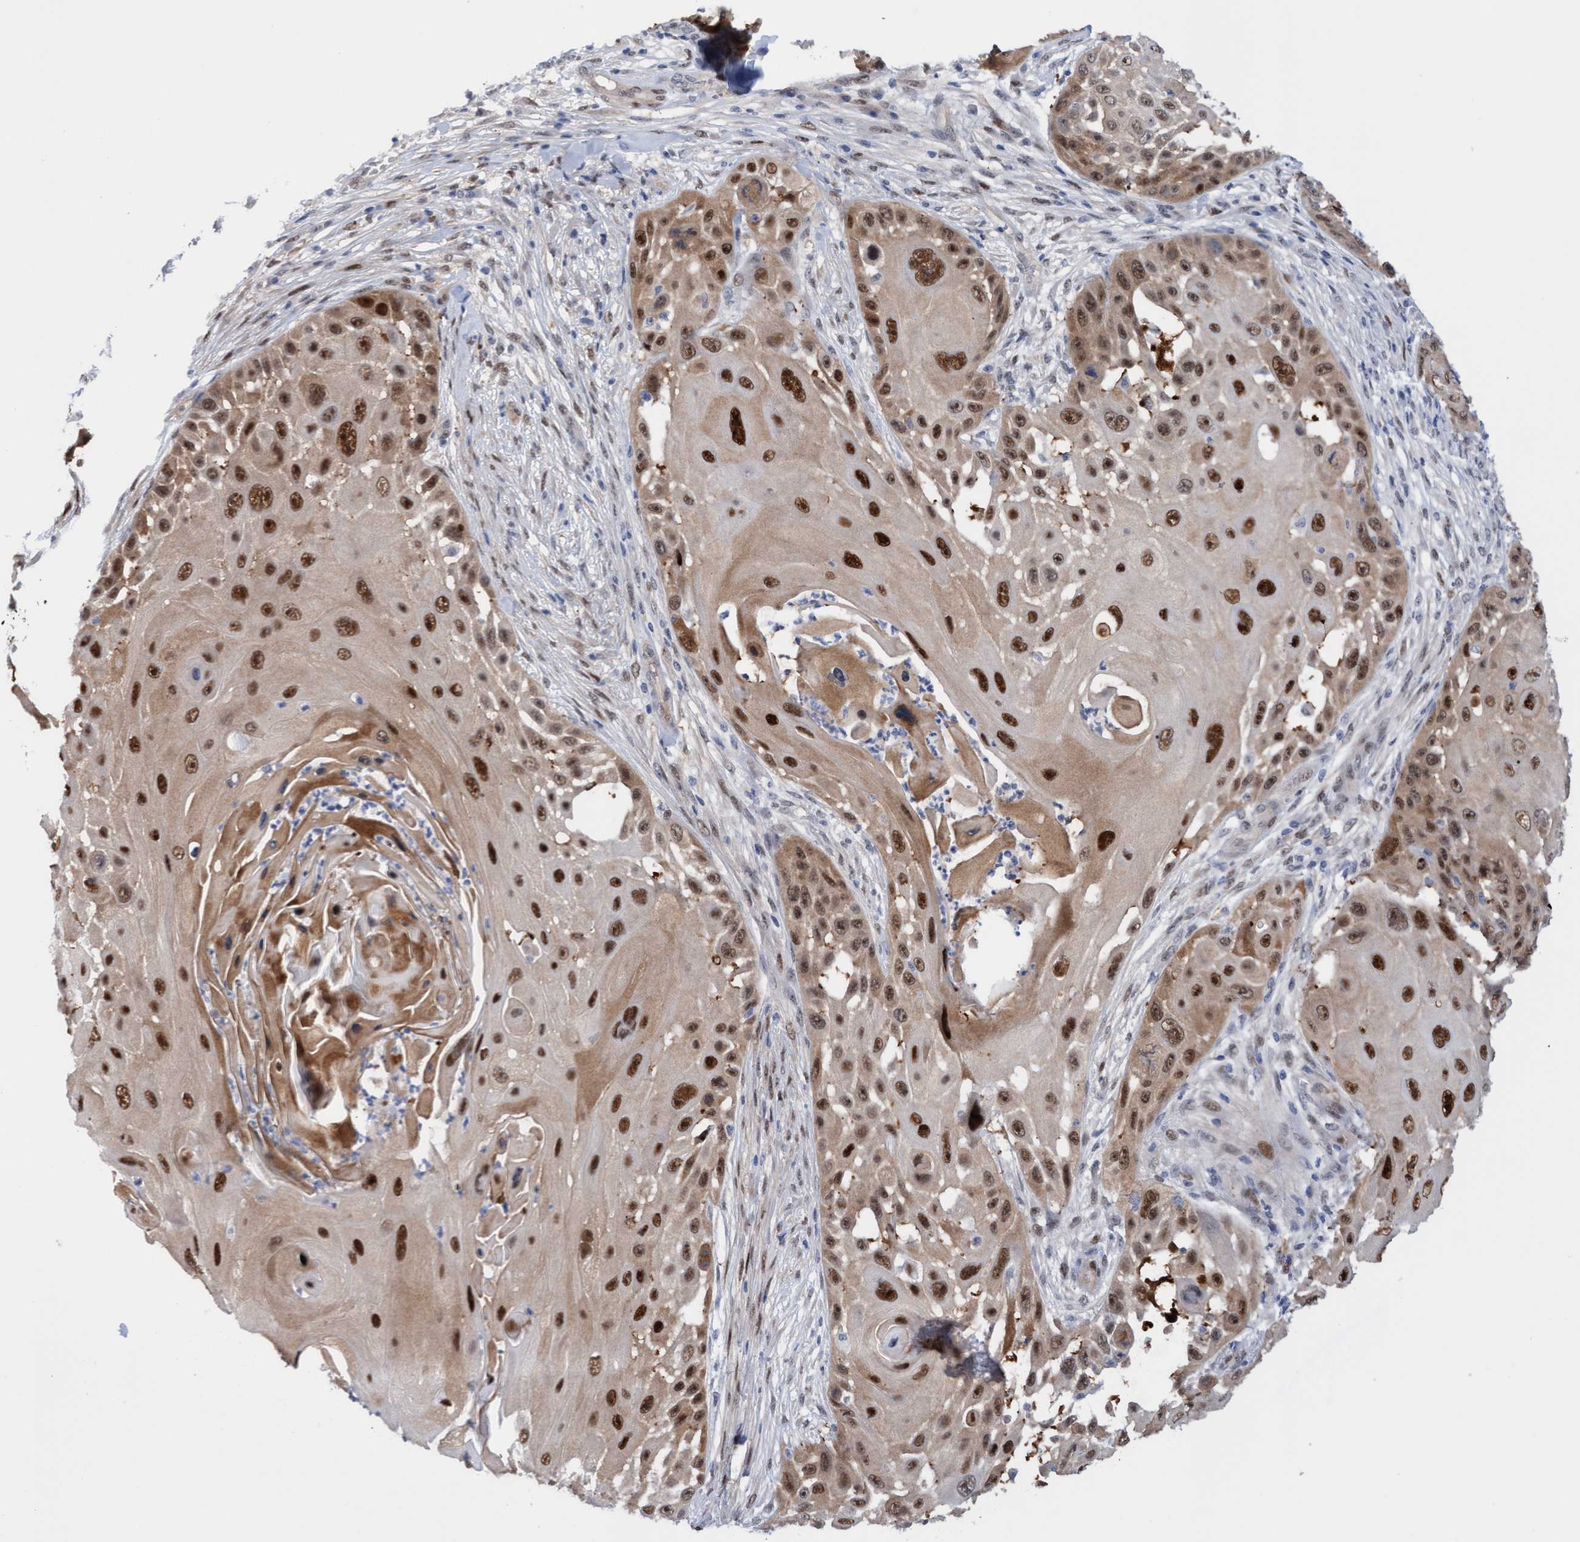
{"staining": {"intensity": "strong", "quantity": ">75%", "location": "nuclear"}, "tissue": "skin cancer", "cell_type": "Tumor cells", "image_type": "cancer", "snomed": [{"axis": "morphology", "description": "Squamous cell carcinoma, NOS"}, {"axis": "topography", "description": "Skin"}], "caption": "The immunohistochemical stain labels strong nuclear positivity in tumor cells of skin cancer tissue.", "gene": "PINX1", "patient": {"sex": "female", "age": 44}}